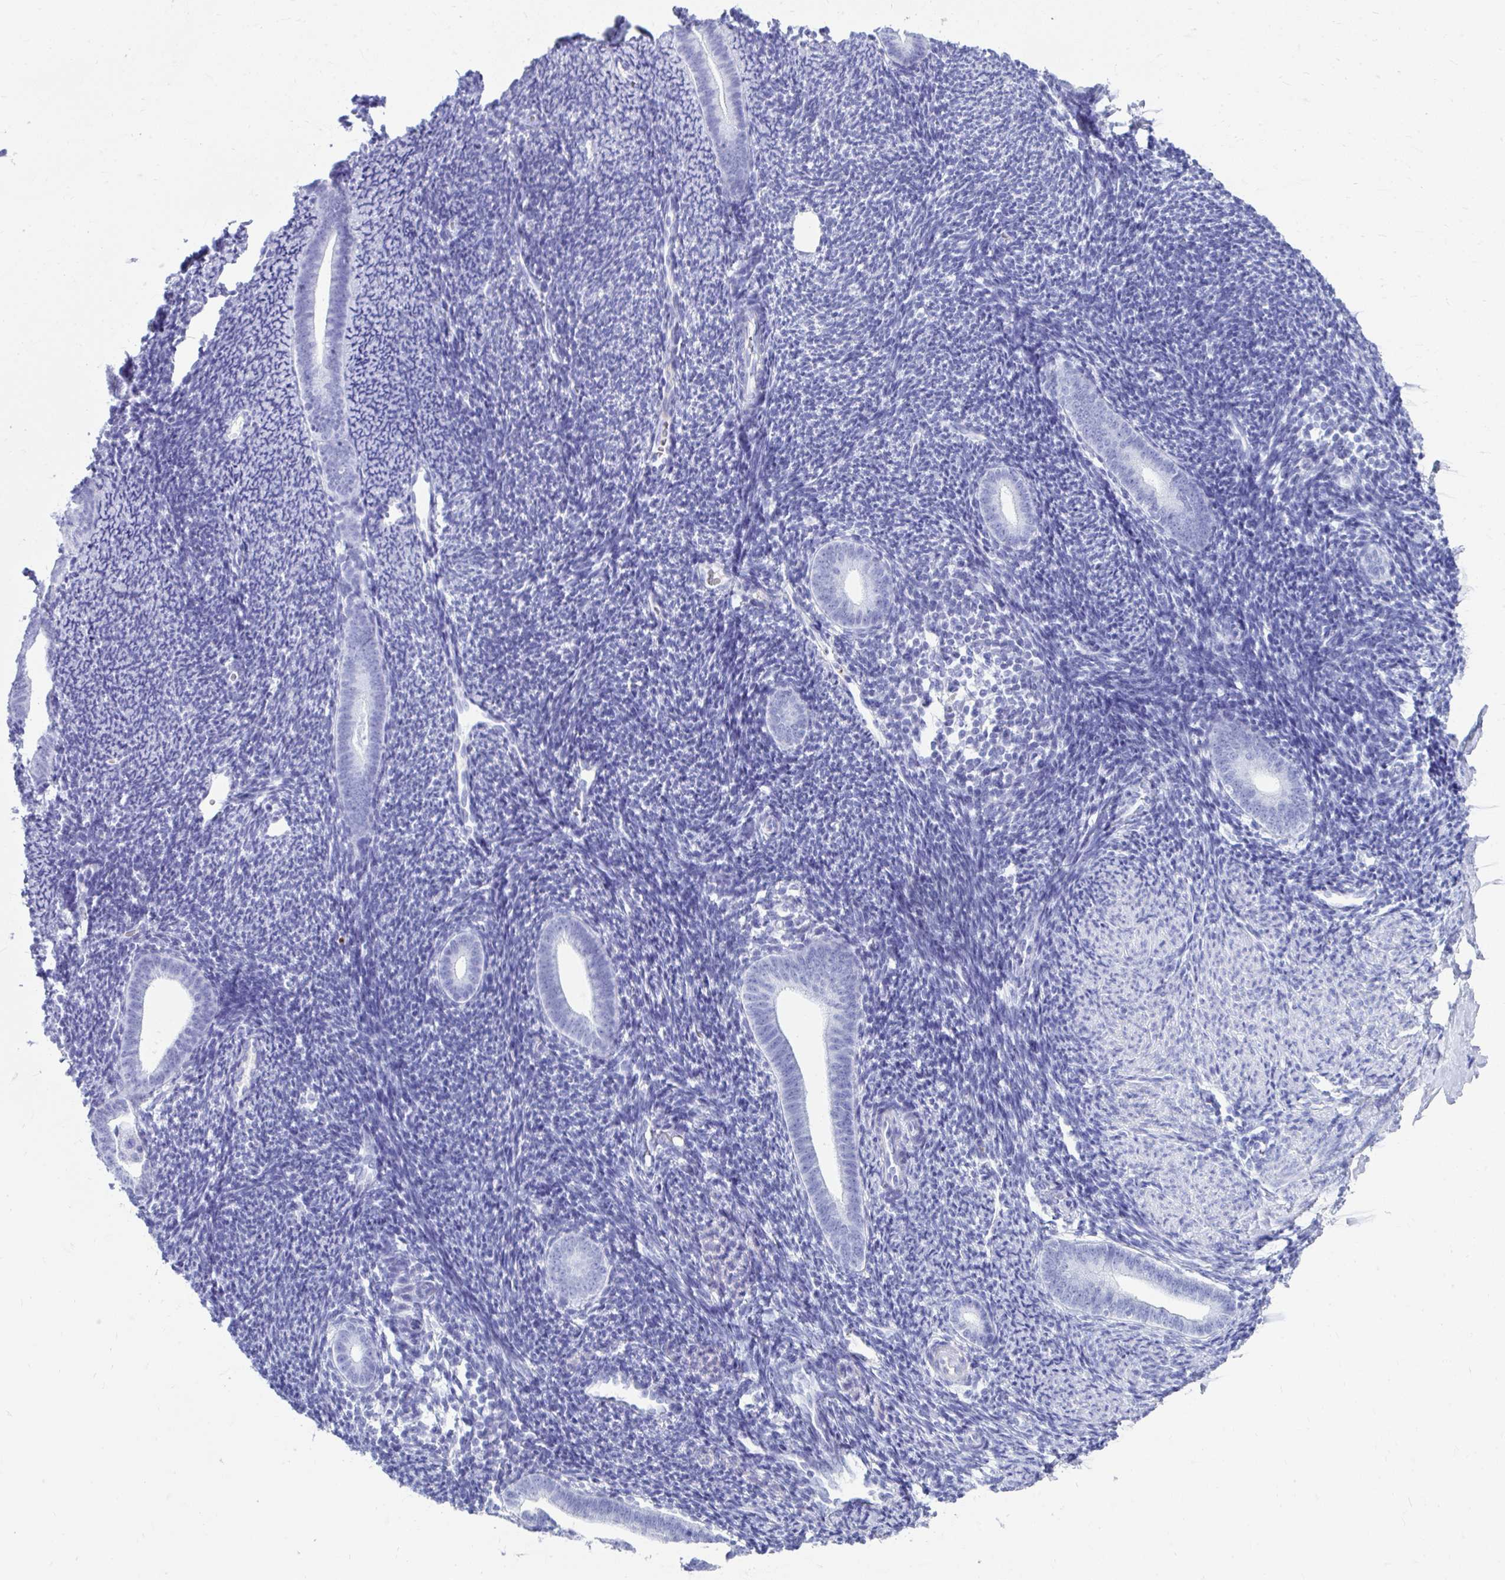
{"staining": {"intensity": "negative", "quantity": "none", "location": "none"}, "tissue": "endometrium", "cell_type": "Cells in endometrial stroma", "image_type": "normal", "snomed": [{"axis": "morphology", "description": "Normal tissue, NOS"}, {"axis": "topography", "description": "Endometrium"}], "caption": "There is no significant staining in cells in endometrial stroma of endometrium. (Stains: DAB (3,3'-diaminobenzidine) IHC with hematoxylin counter stain, Microscopy: brightfield microscopy at high magnification).", "gene": "SMIM9", "patient": {"sex": "female", "age": 39}}